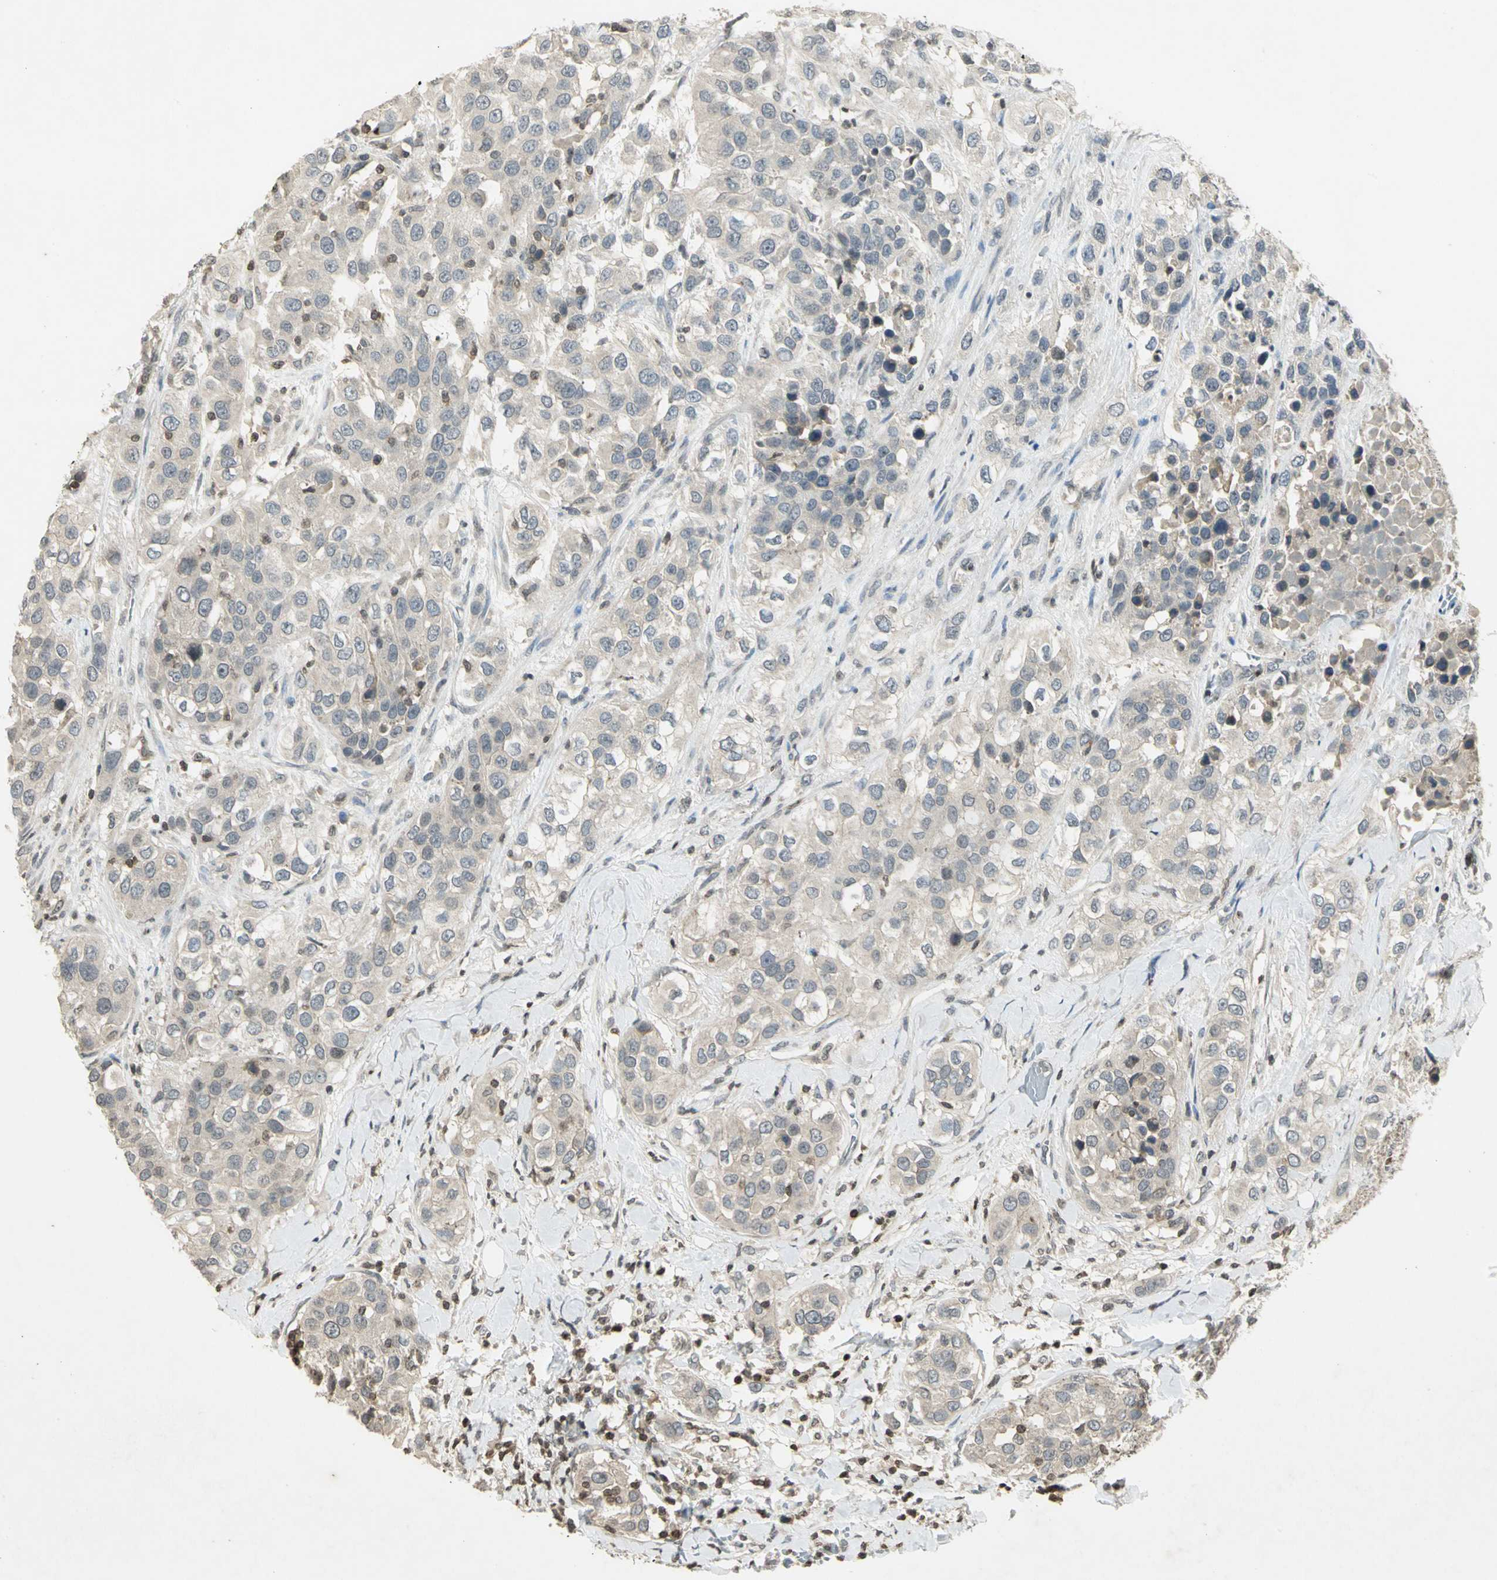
{"staining": {"intensity": "negative", "quantity": "none", "location": "none"}, "tissue": "urothelial cancer", "cell_type": "Tumor cells", "image_type": "cancer", "snomed": [{"axis": "morphology", "description": "Urothelial carcinoma, High grade"}, {"axis": "topography", "description": "Urinary bladder"}], "caption": "This is a histopathology image of IHC staining of urothelial carcinoma (high-grade), which shows no positivity in tumor cells.", "gene": "IL16", "patient": {"sex": "female", "age": 80}}